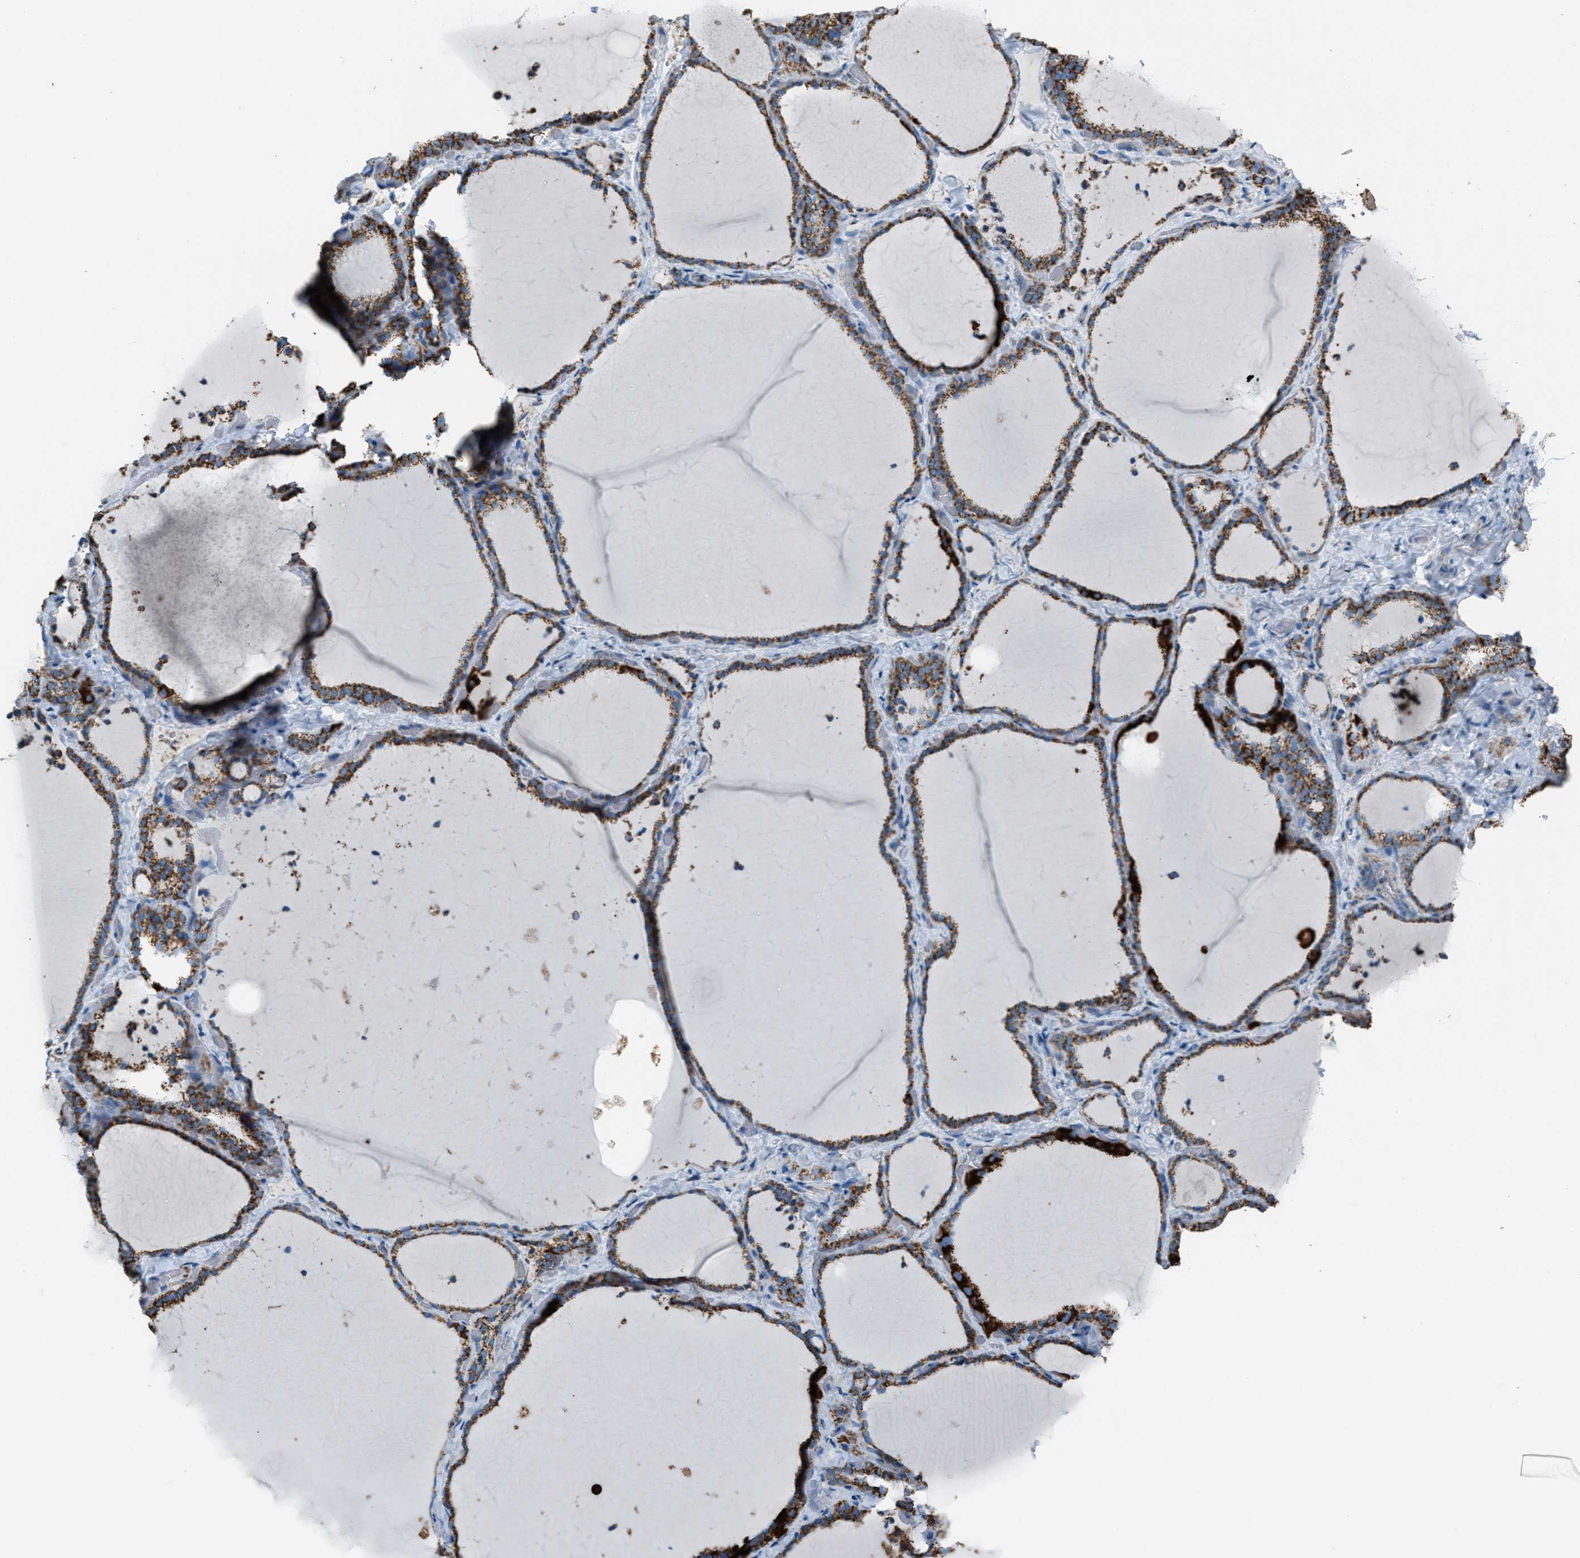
{"staining": {"intensity": "strong", "quantity": ">75%", "location": "cytoplasmic/membranous"}, "tissue": "thyroid gland", "cell_type": "Glandular cells", "image_type": "normal", "snomed": [{"axis": "morphology", "description": "Normal tissue, NOS"}, {"axis": "topography", "description": "Thyroid gland"}], "caption": "There is high levels of strong cytoplasmic/membranous expression in glandular cells of normal thyroid gland, as demonstrated by immunohistochemical staining (brown color).", "gene": "MDH2", "patient": {"sex": "female", "age": 22}}